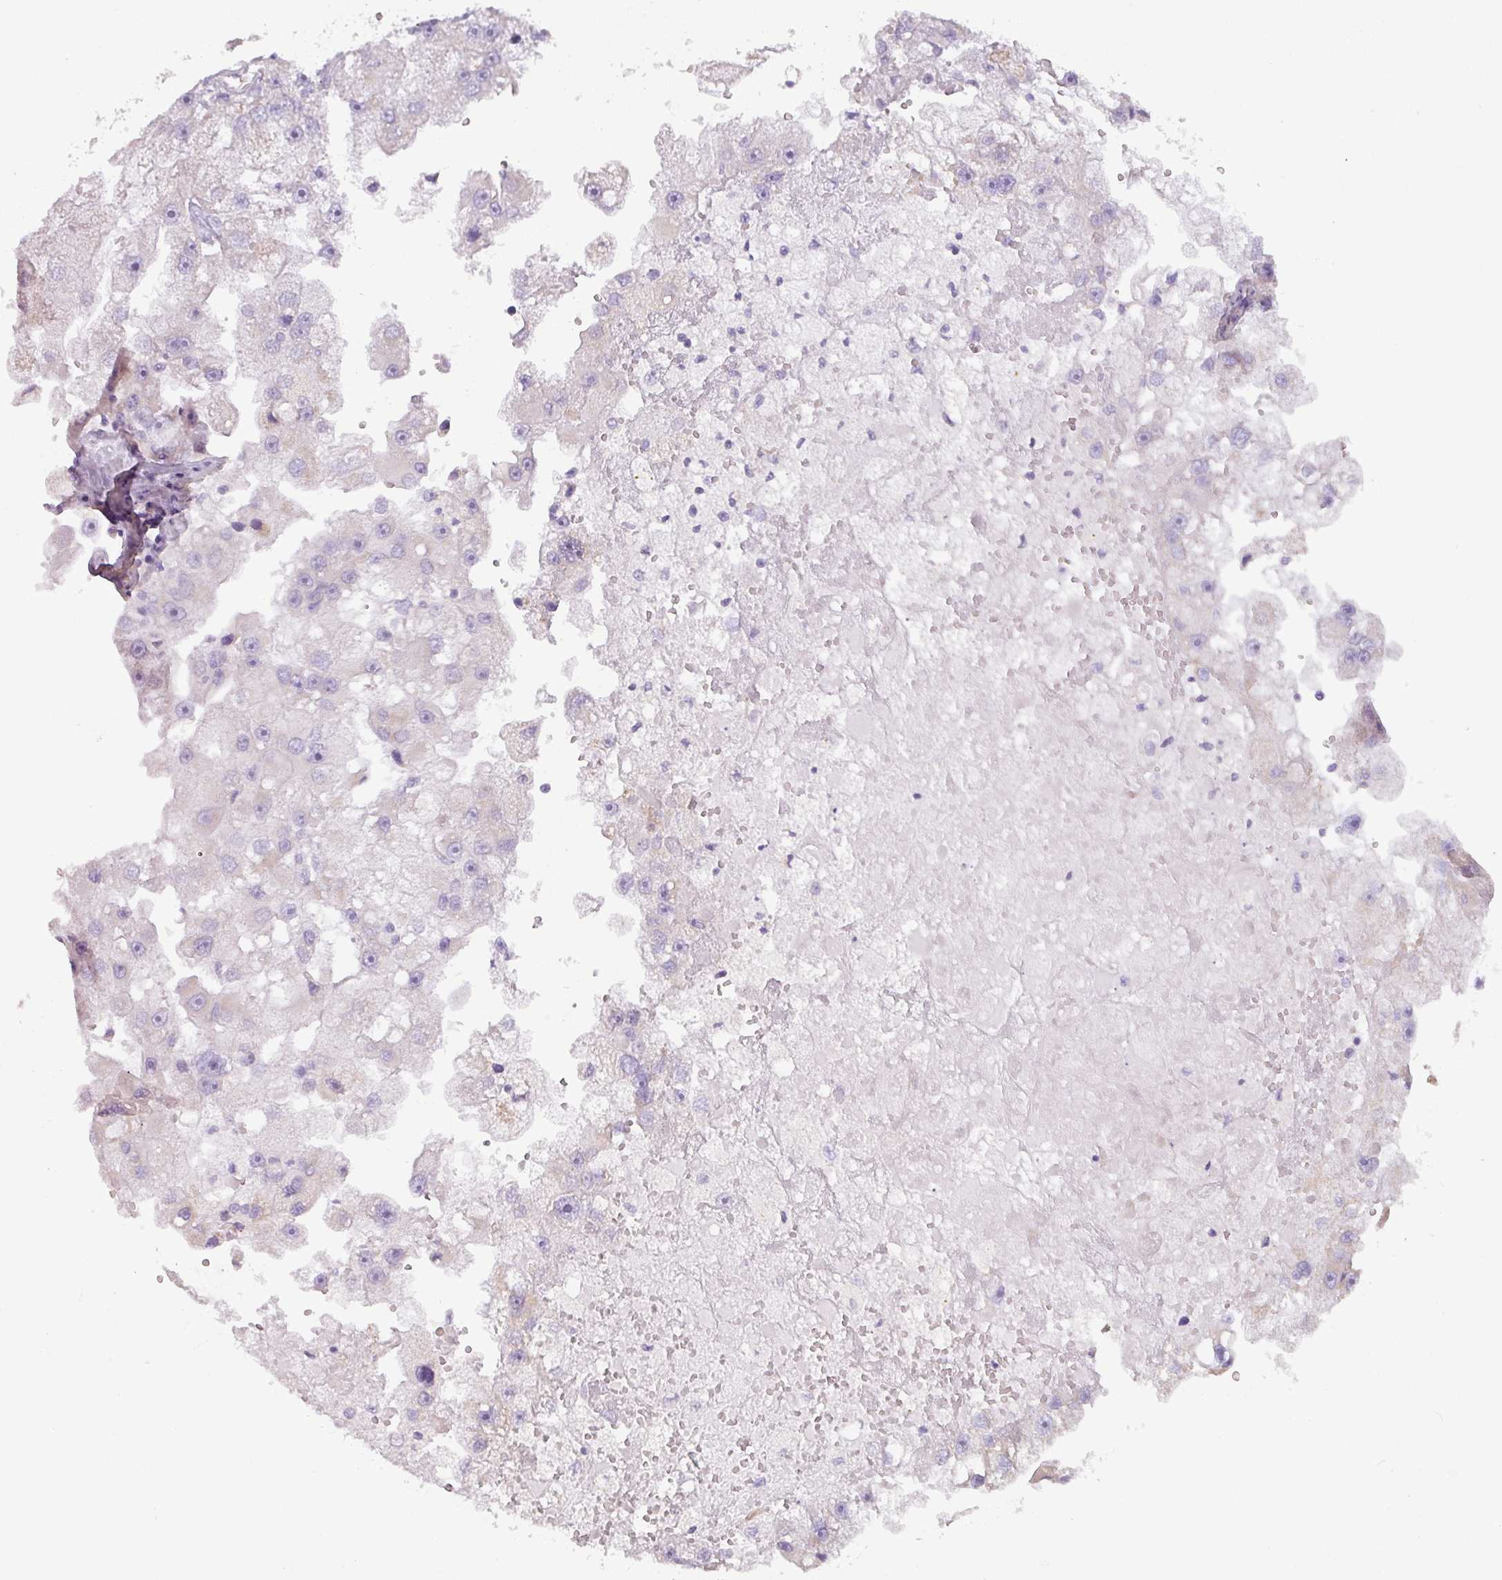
{"staining": {"intensity": "negative", "quantity": "none", "location": "none"}, "tissue": "renal cancer", "cell_type": "Tumor cells", "image_type": "cancer", "snomed": [{"axis": "morphology", "description": "Adenocarcinoma, NOS"}, {"axis": "topography", "description": "Kidney"}], "caption": "The photomicrograph reveals no significant positivity in tumor cells of renal cancer (adenocarcinoma).", "gene": "RGS16", "patient": {"sex": "male", "age": 63}}